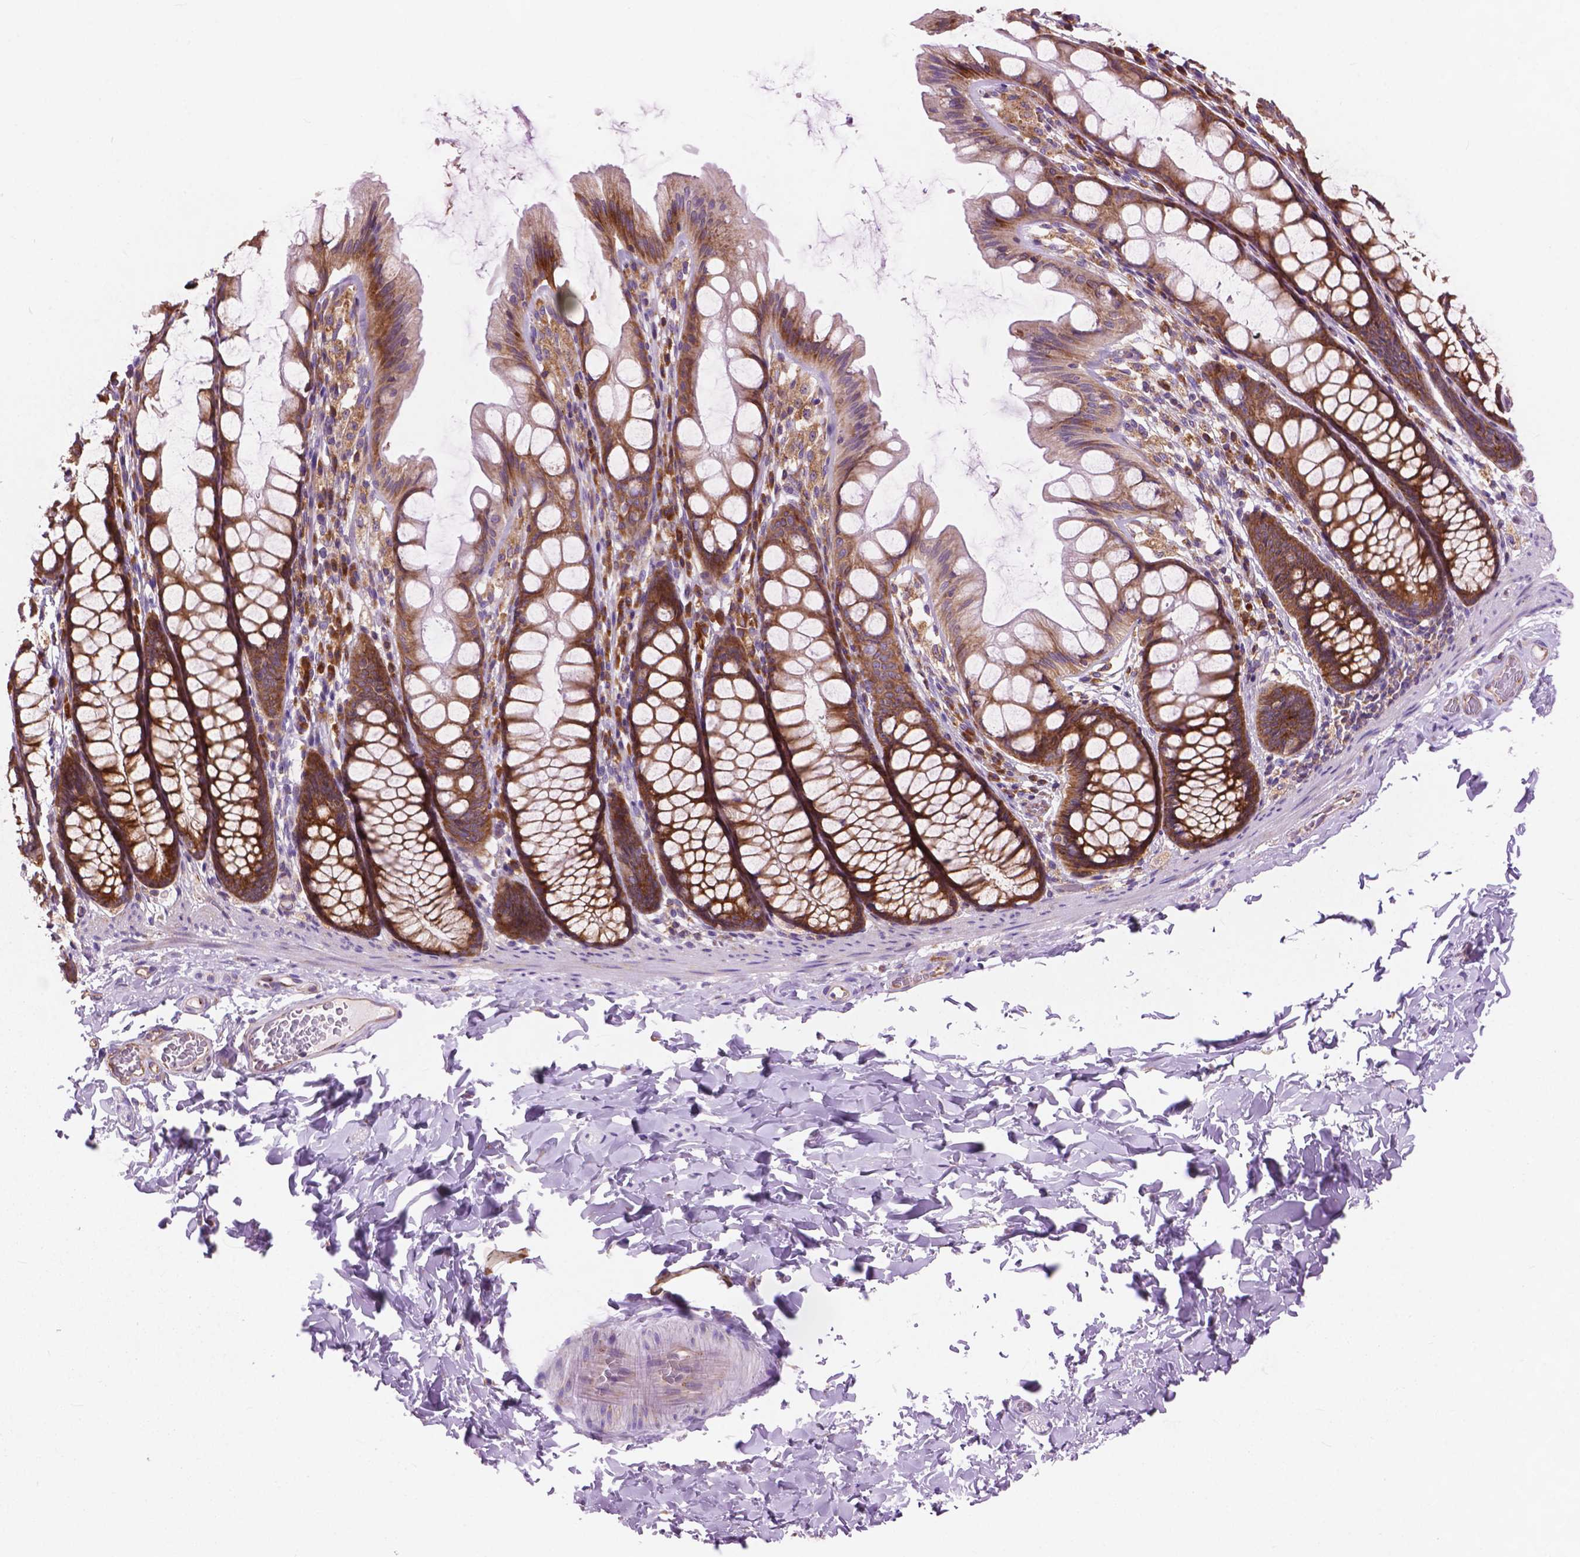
{"staining": {"intensity": "negative", "quantity": "none", "location": "none"}, "tissue": "colon", "cell_type": "Endothelial cells", "image_type": "normal", "snomed": [{"axis": "morphology", "description": "Normal tissue, NOS"}, {"axis": "topography", "description": "Colon"}], "caption": "High magnification brightfield microscopy of benign colon stained with DAB (brown) and counterstained with hematoxylin (blue): endothelial cells show no significant staining.", "gene": "RPL37A", "patient": {"sex": "male", "age": 47}}